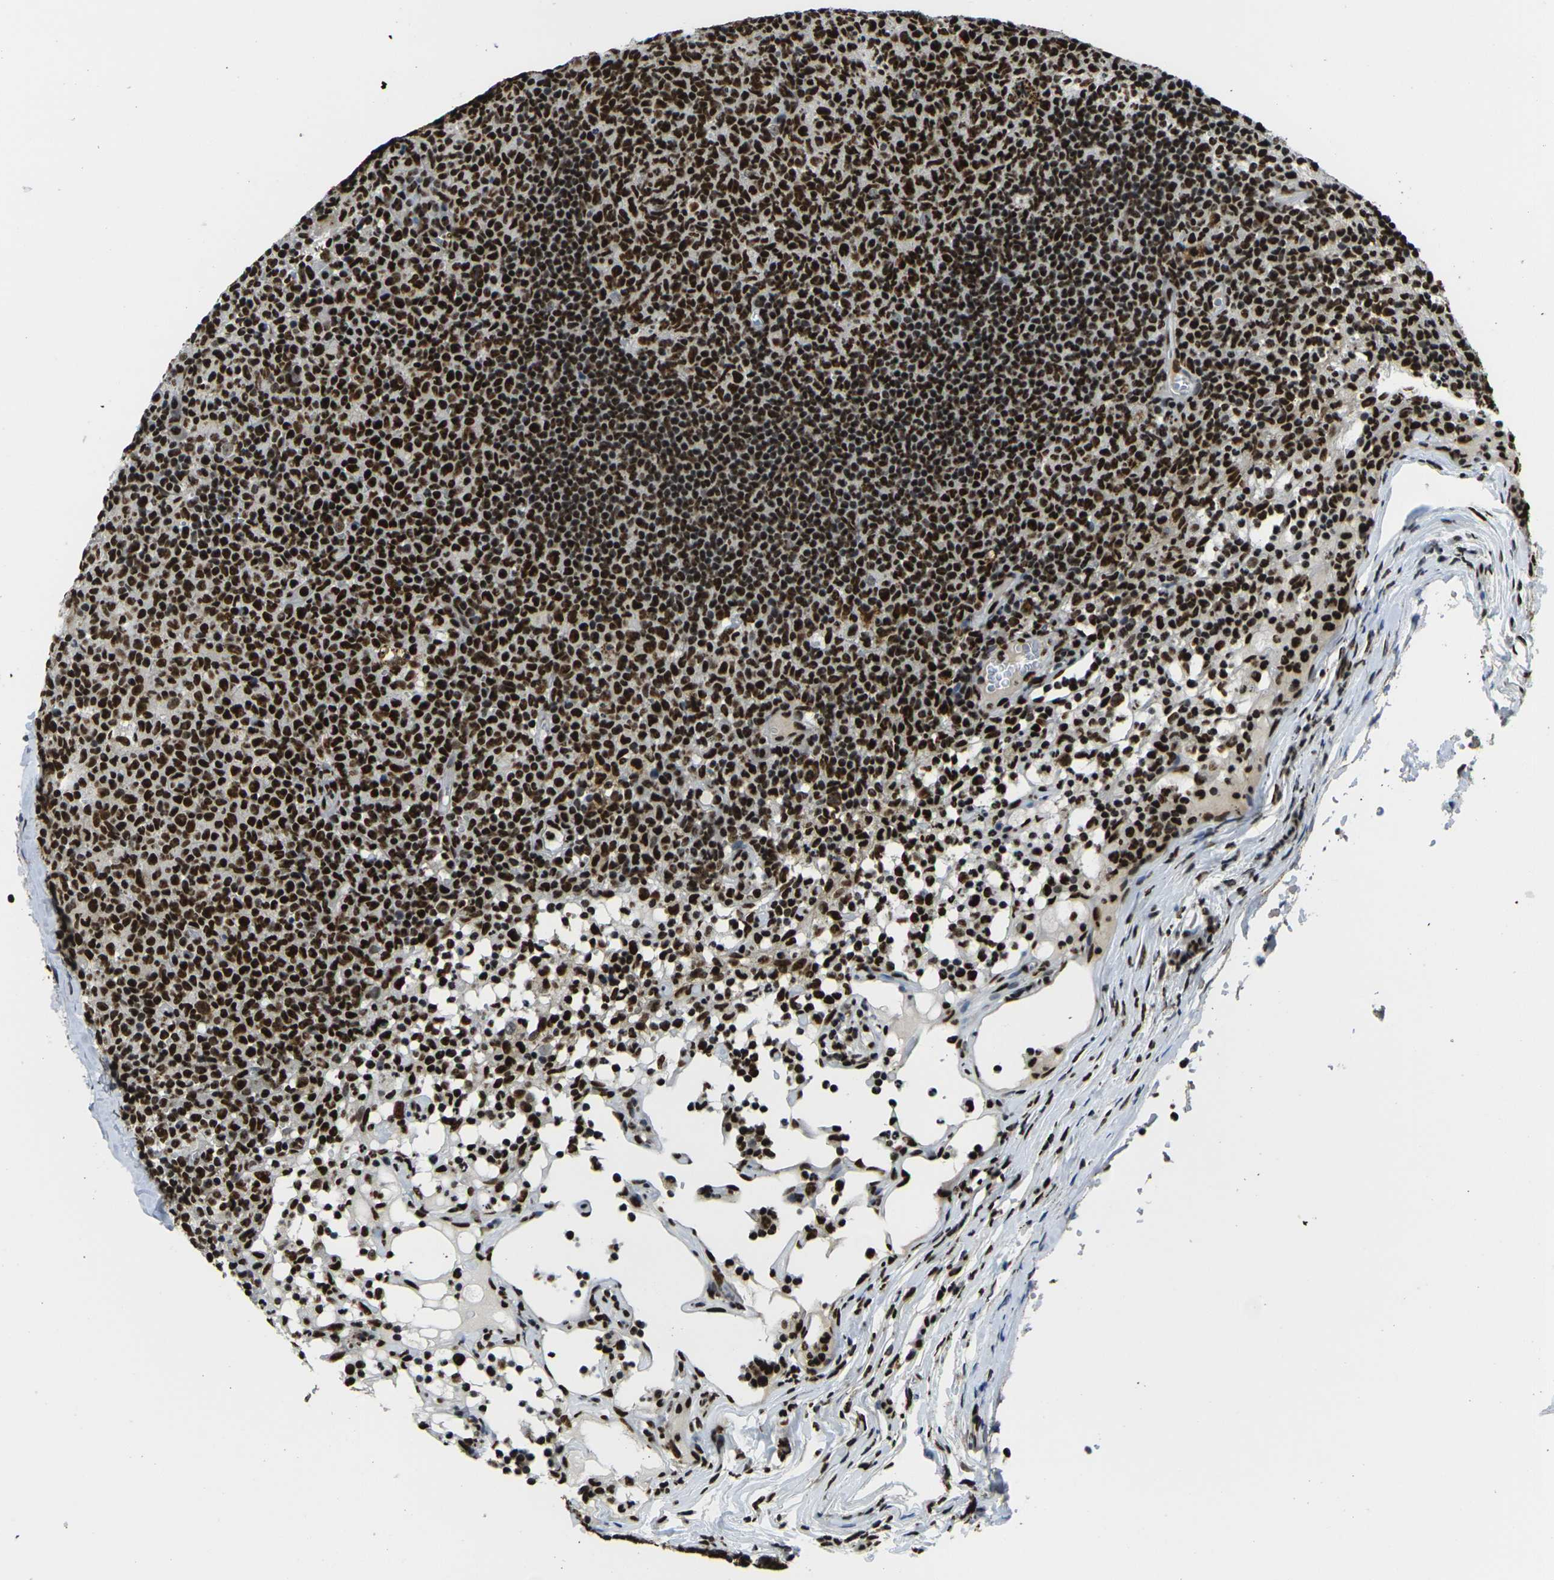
{"staining": {"intensity": "strong", "quantity": ">75%", "location": "nuclear"}, "tissue": "lymph node", "cell_type": "Germinal center cells", "image_type": "normal", "snomed": [{"axis": "morphology", "description": "Normal tissue, NOS"}, {"axis": "morphology", "description": "Inflammation, NOS"}, {"axis": "topography", "description": "Lymph node"}], "caption": "Protein expression analysis of unremarkable lymph node demonstrates strong nuclear staining in about >75% of germinal center cells.", "gene": "SMARCC1", "patient": {"sex": "male", "age": 55}}